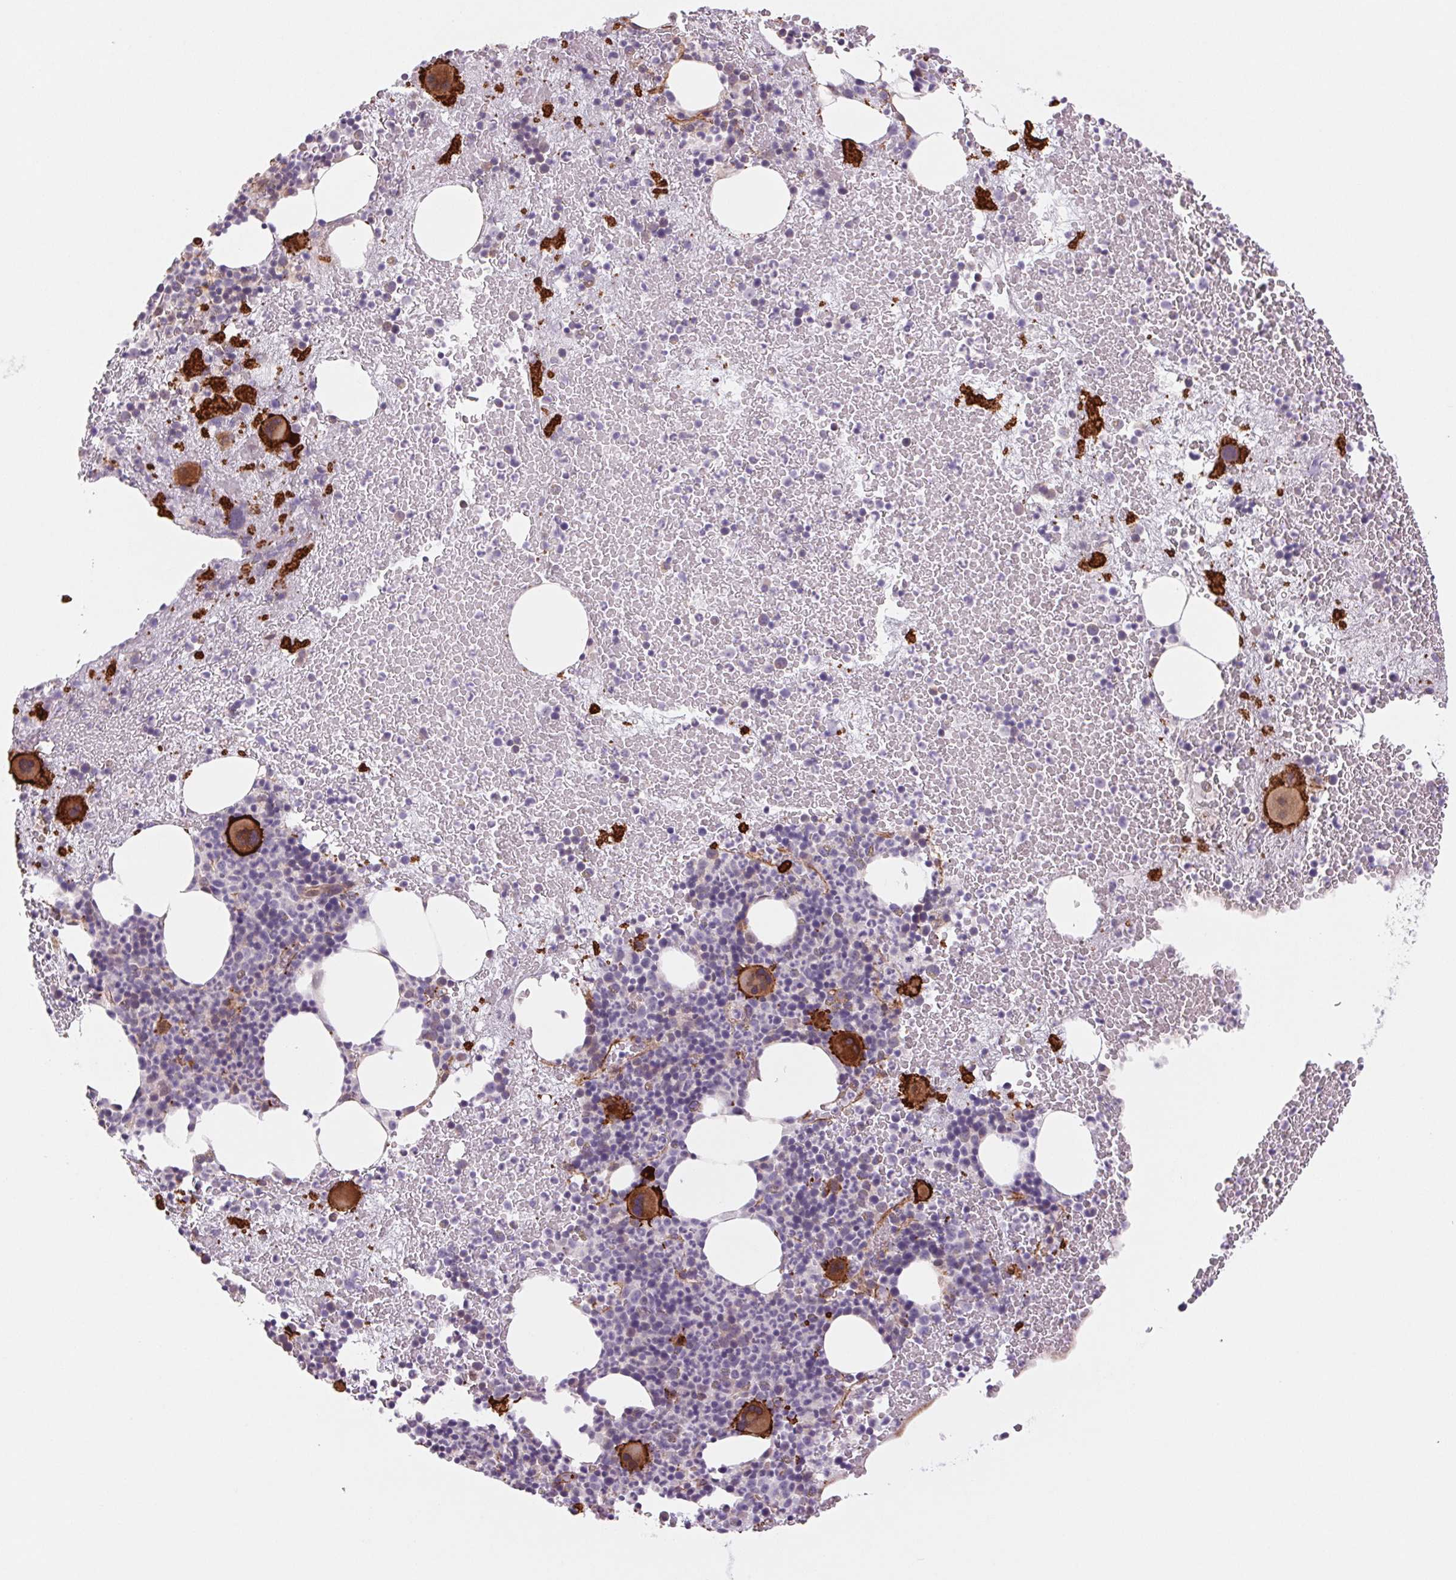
{"staining": {"intensity": "strong", "quantity": "<25%", "location": "cytoplasmic/membranous"}, "tissue": "bone marrow", "cell_type": "Hematopoietic cells", "image_type": "normal", "snomed": [{"axis": "morphology", "description": "Normal tissue, NOS"}, {"axis": "topography", "description": "Bone marrow"}], "caption": "Protein analysis of normal bone marrow reveals strong cytoplasmic/membranous staining in about <25% of hematopoietic cells.", "gene": "MS4A13", "patient": {"sex": "male", "age": 44}}